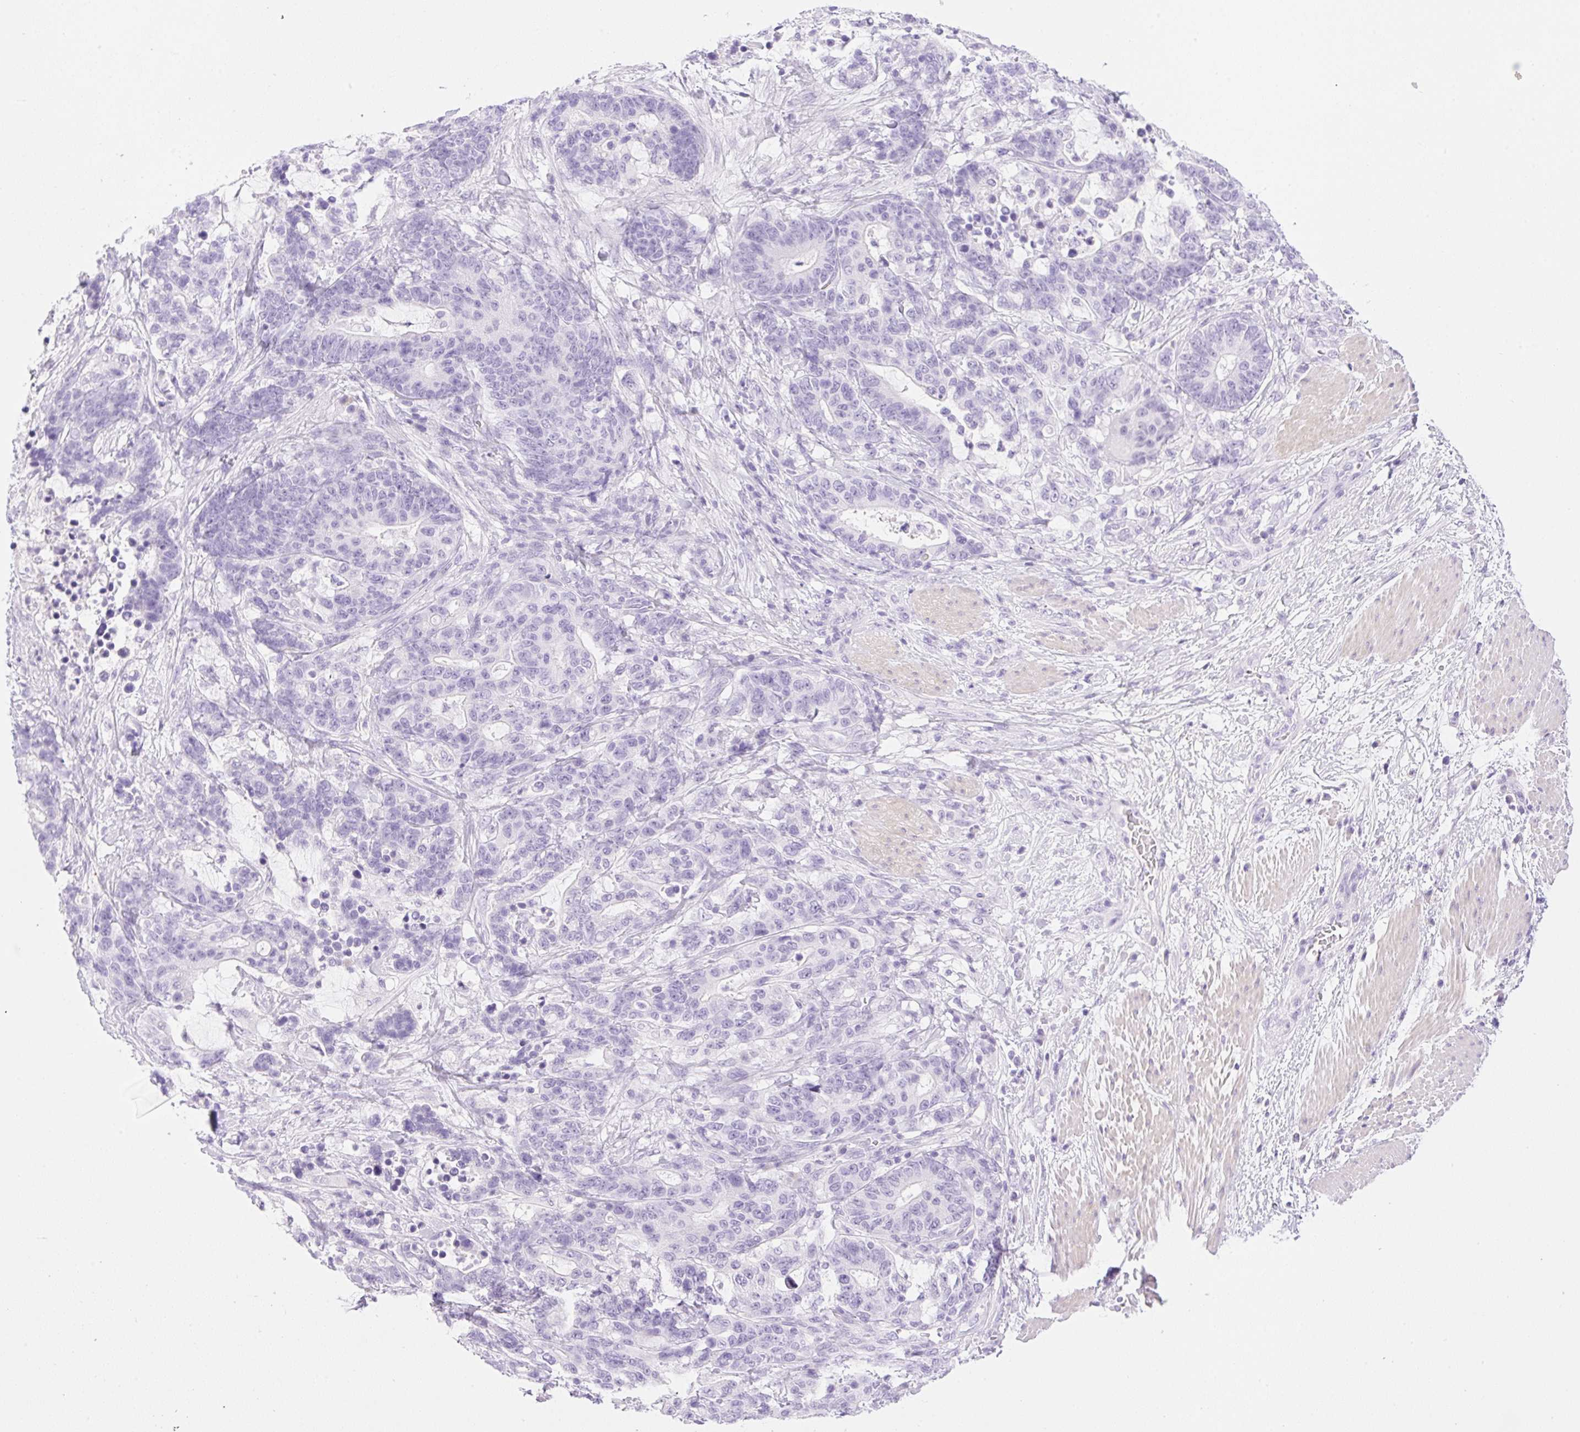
{"staining": {"intensity": "negative", "quantity": "none", "location": "none"}, "tissue": "stomach cancer", "cell_type": "Tumor cells", "image_type": "cancer", "snomed": [{"axis": "morphology", "description": "Normal tissue, NOS"}, {"axis": "morphology", "description": "Adenocarcinoma, NOS"}, {"axis": "topography", "description": "Stomach"}], "caption": "The photomicrograph demonstrates no staining of tumor cells in stomach cancer (adenocarcinoma).", "gene": "PALM3", "patient": {"sex": "female", "age": 64}}